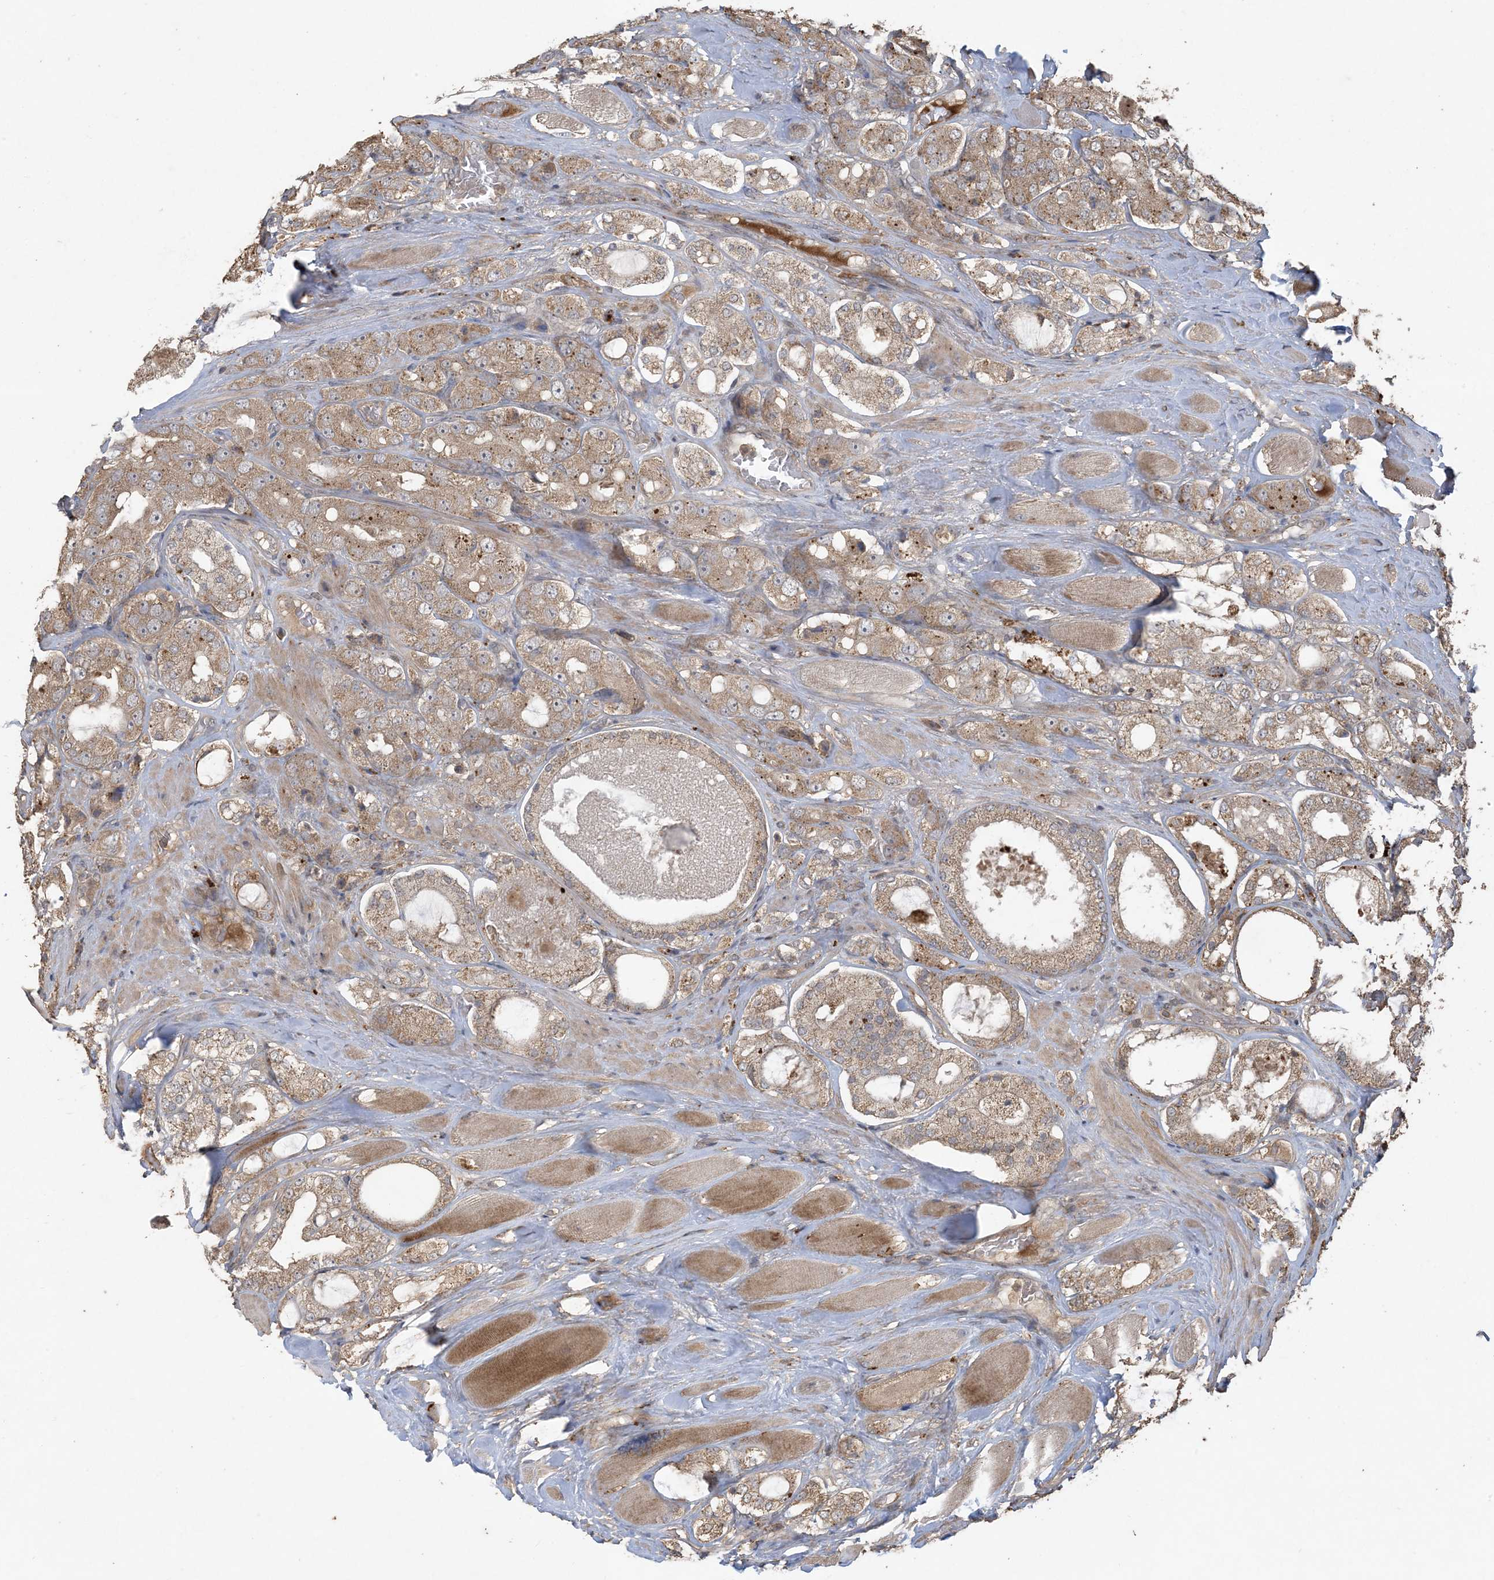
{"staining": {"intensity": "moderate", "quantity": ">75%", "location": "cytoplasmic/membranous"}, "tissue": "prostate cancer", "cell_type": "Tumor cells", "image_type": "cancer", "snomed": [{"axis": "morphology", "description": "Adenocarcinoma, High grade"}, {"axis": "topography", "description": "Prostate"}], "caption": "Brown immunohistochemical staining in prostate high-grade adenocarcinoma shows moderate cytoplasmic/membranous positivity in approximately >75% of tumor cells.", "gene": "EFCAB8", "patient": {"sex": "male", "age": 65}}